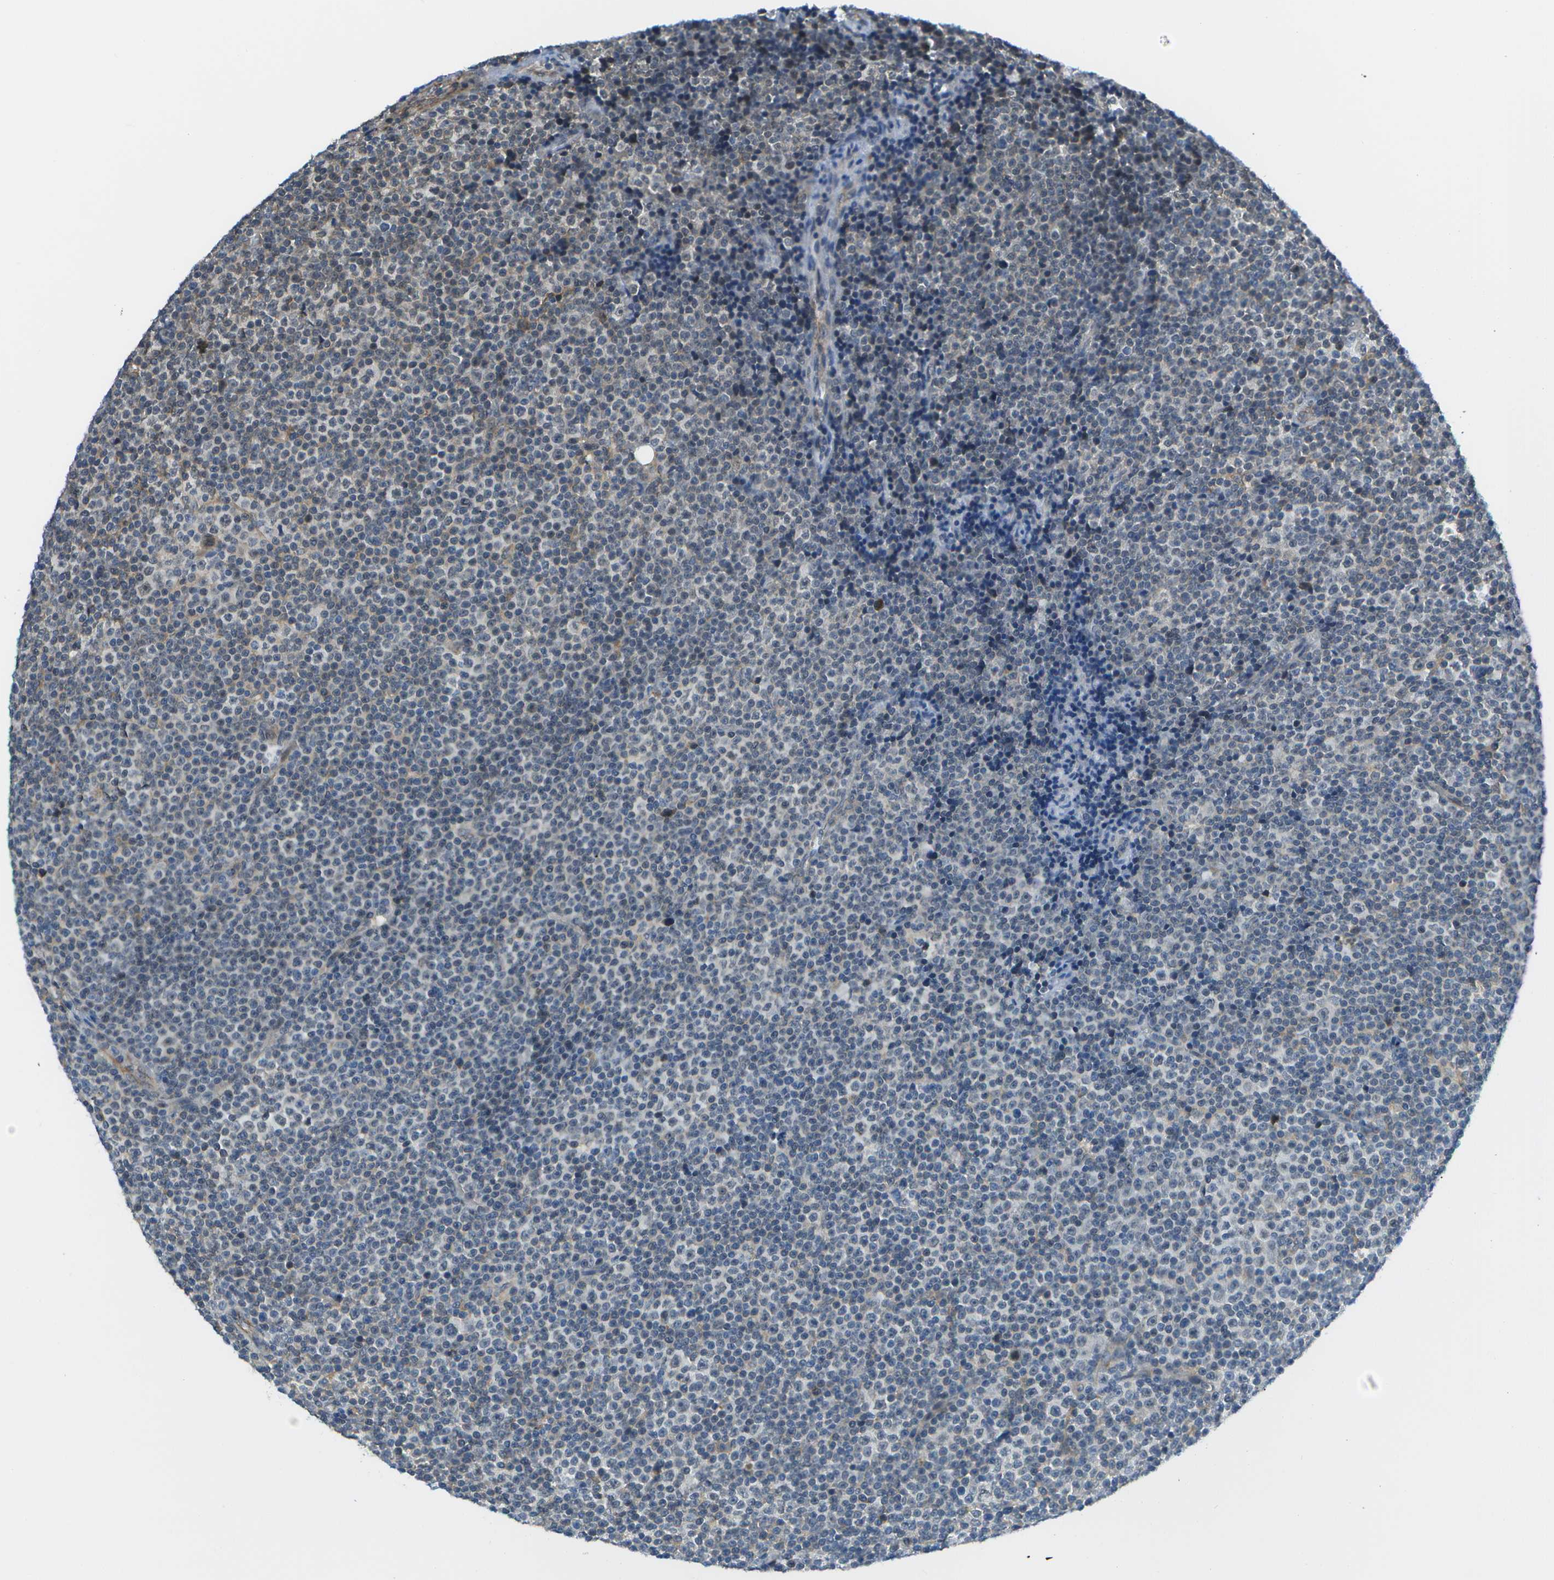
{"staining": {"intensity": "negative", "quantity": "none", "location": "none"}, "tissue": "lymphoma", "cell_type": "Tumor cells", "image_type": "cancer", "snomed": [{"axis": "morphology", "description": "Malignant lymphoma, non-Hodgkin's type, Low grade"}, {"axis": "topography", "description": "Lymph node"}], "caption": "Immunohistochemistry micrograph of neoplastic tissue: lymphoma stained with DAB shows no significant protein staining in tumor cells. (DAB (3,3'-diaminobenzidine) IHC visualized using brightfield microscopy, high magnification).", "gene": "KIAA0040", "patient": {"sex": "female", "age": 67}}